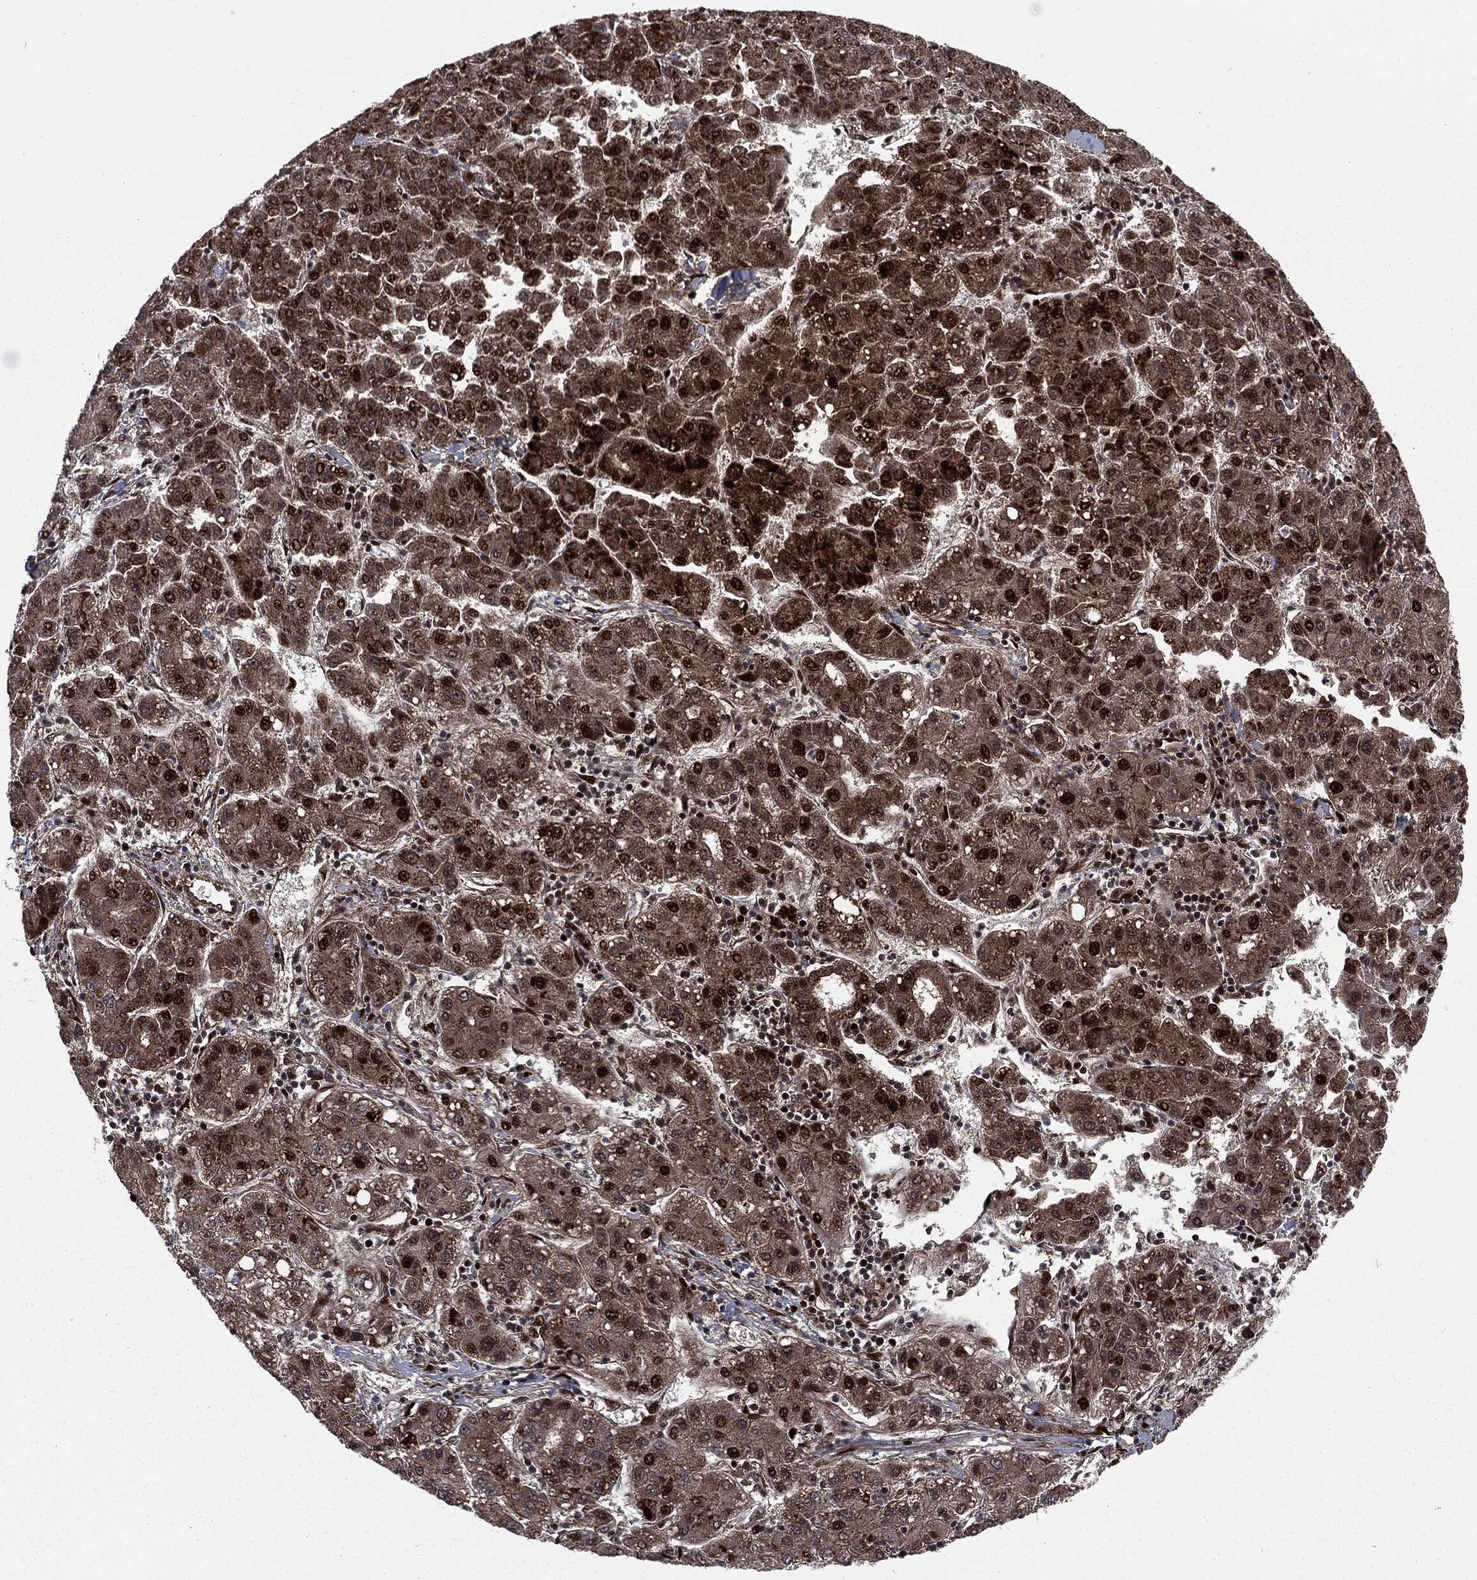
{"staining": {"intensity": "strong", "quantity": "25%-75%", "location": "cytoplasmic/membranous,nuclear"}, "tissue": "liver cancer", "cell_type": "Tumor cells", "image_type": "cancer", "snomed": [{"axis": "morphology", "description": "Carcinoma, Hepatocellular, NOS"}, {"axis": "topography", "description": "Liver"}], "caption": "Hepatocellular carcinoma (liver) stained with a brown dye demonstrates strong cytoplasmic/membranous and nuclear positive expression in approximately 25%-75% of tumor cells.", "gene": "SMAD4", "patient": {"sex": "male", "age": 65}}